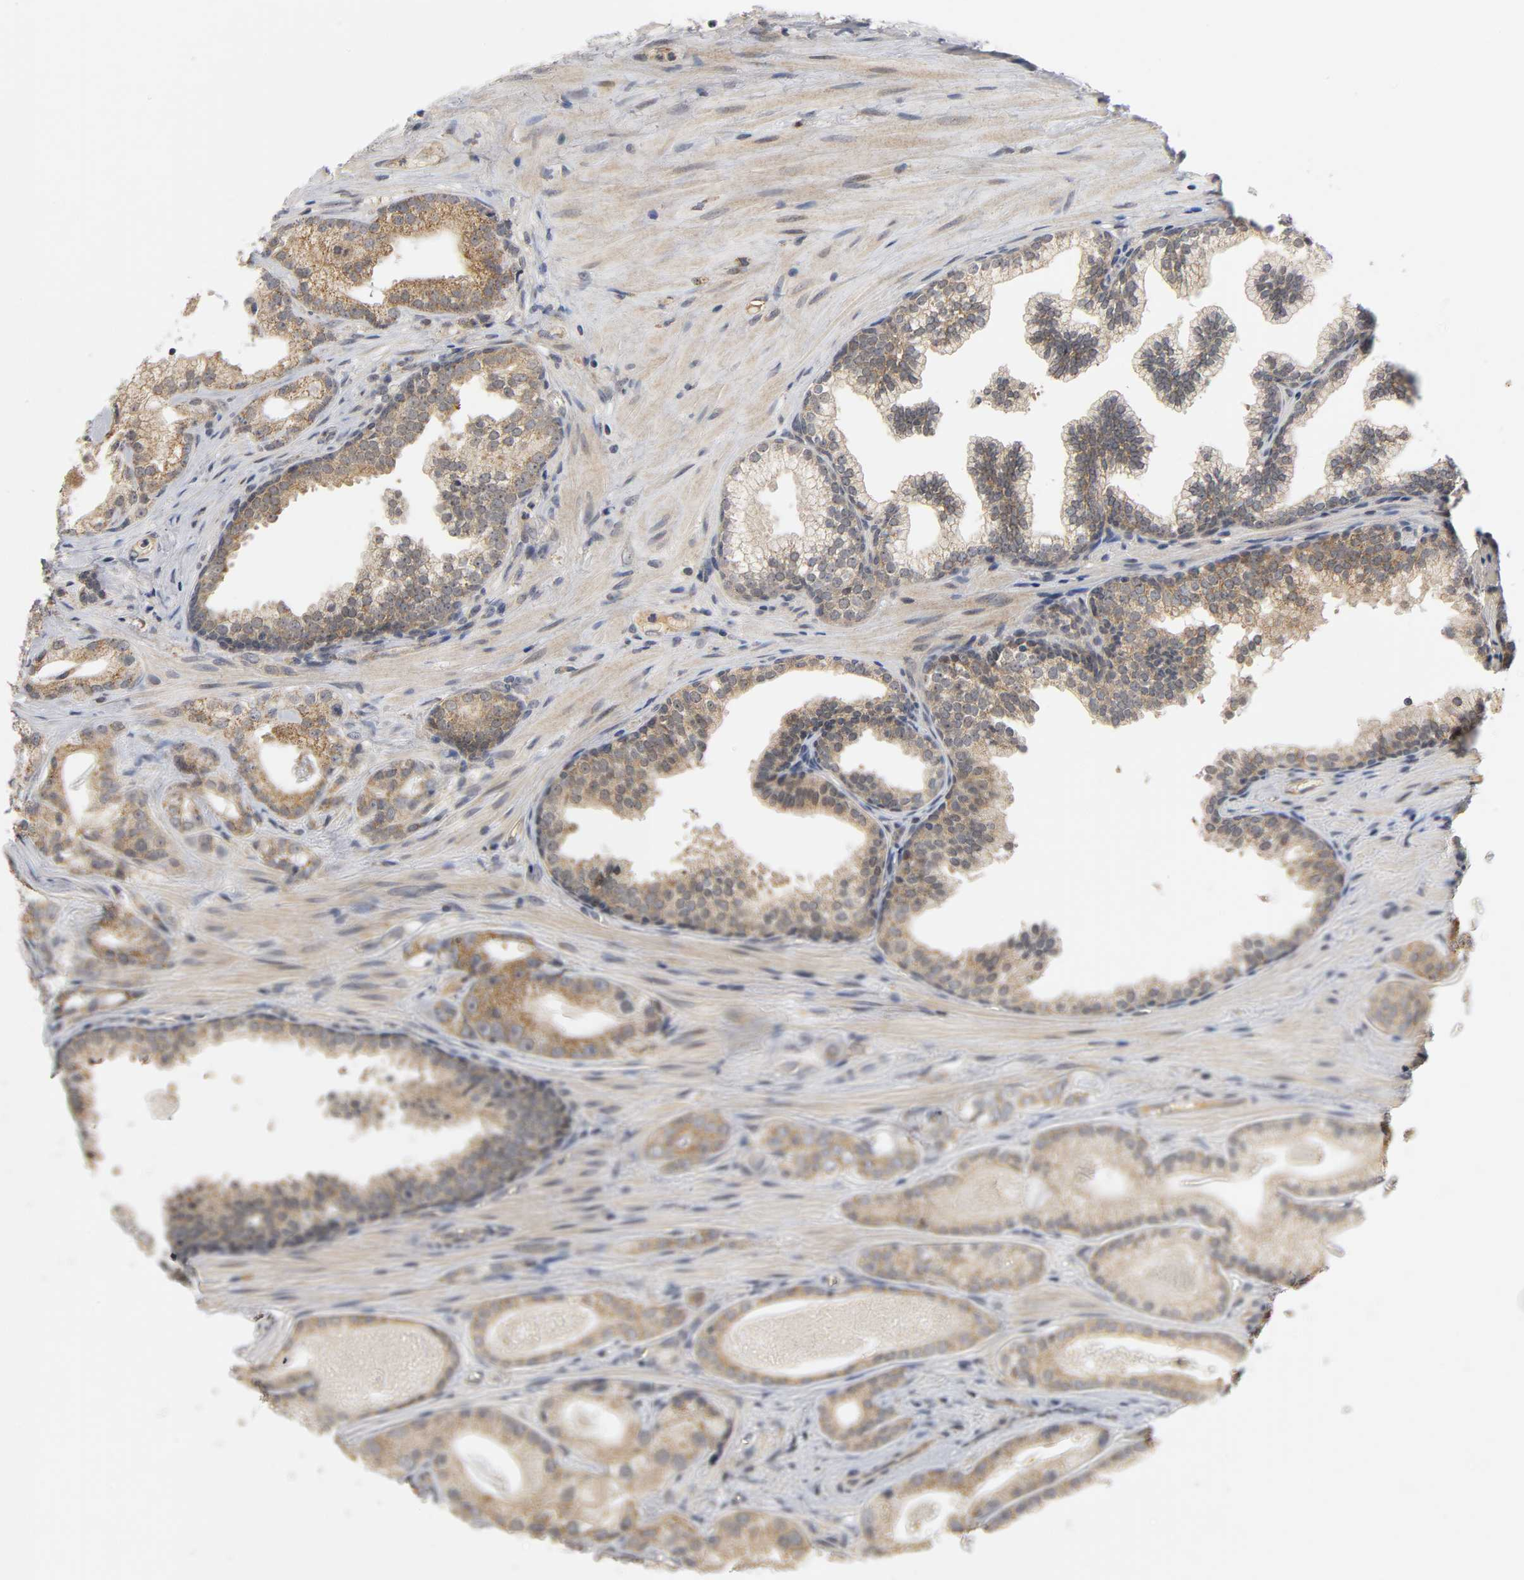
{"staining": {"intensity": "moderate", "quantity": "25%-75%", "location": "cytoplasmic/membranous"}, "tissue": "prostate cancer", "cell_type": "Tumor cells", "image_type": "cancer", "snomed": [{"axis": "morphology", "description": "Adenocarcinoma, Low grade"}, {"axis": "topography", "description": "Prostate"}], "caption": "Immunohistochemical staining of prostate cancer displays medium levels of moderate cytoplasmic/membranous protein positivity in about 25%-75% of tumor cells. (IHC, brightfield microscopy, high magnification).", "gene": "NRP1", "patient": {"sex": "male", "age": 59}}